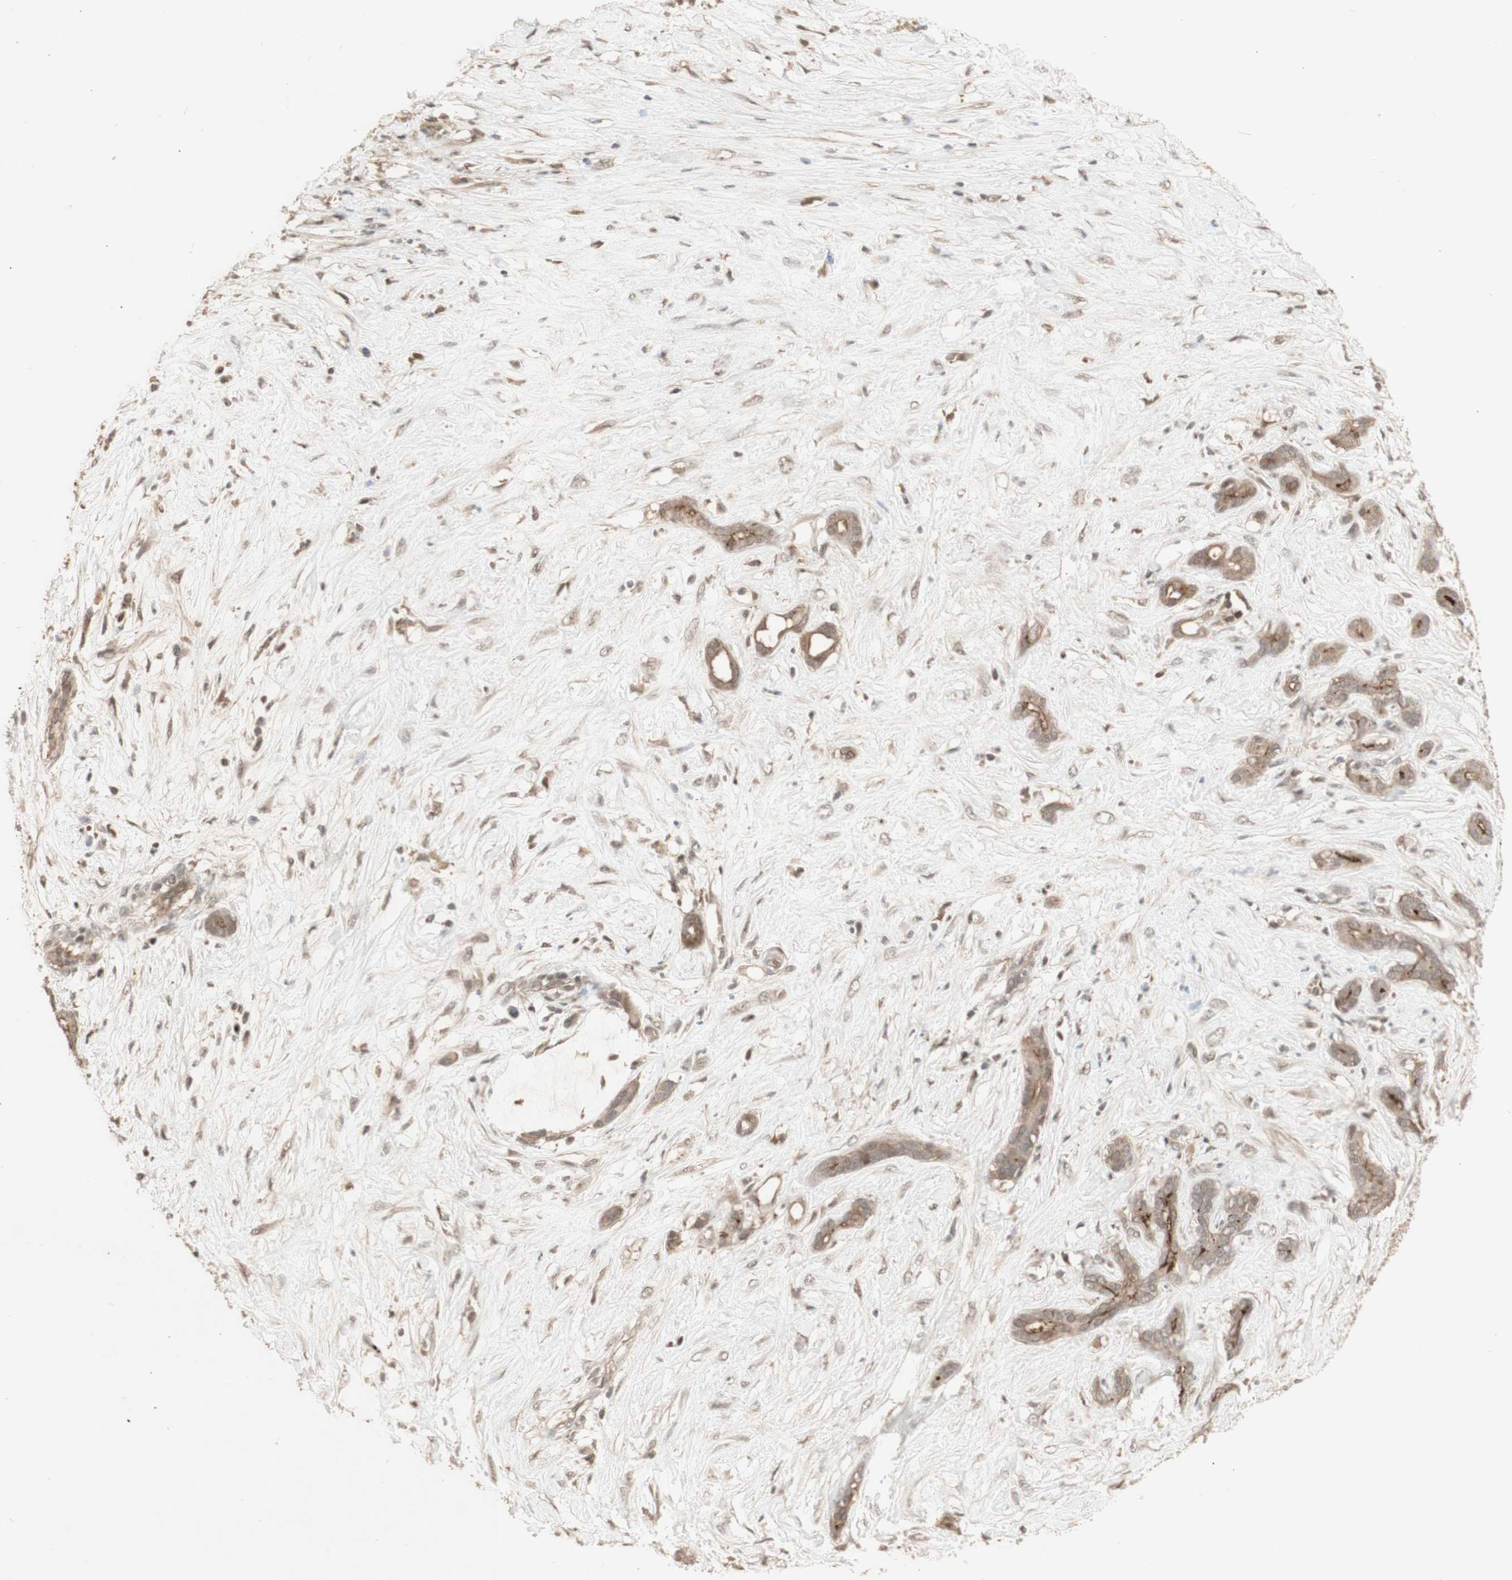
{"staining": {"intensity": "weak", "quantity": ">75%", "location": "cytoplasmic/membranous"}, "tissue": "pancreatic cancer", "cell_type": "Tumor cells", "image_type": "cancer", "snomed": [{"axis": "morphology", "description": "Adenocarcinoma, NOS"}, {"axis": "topography", "description": "Pancreas"}], "caption": "IHC (DAB (3,3'-diaminobenzidine)) staining of human pancreatic cancer (adenocarcinoma) exhibits weak cytoplasmic/membranous protein staining in about >75% of tumor cells.", "gene": "ALOX12", "patient": {"sex": "male", "age": 41}}